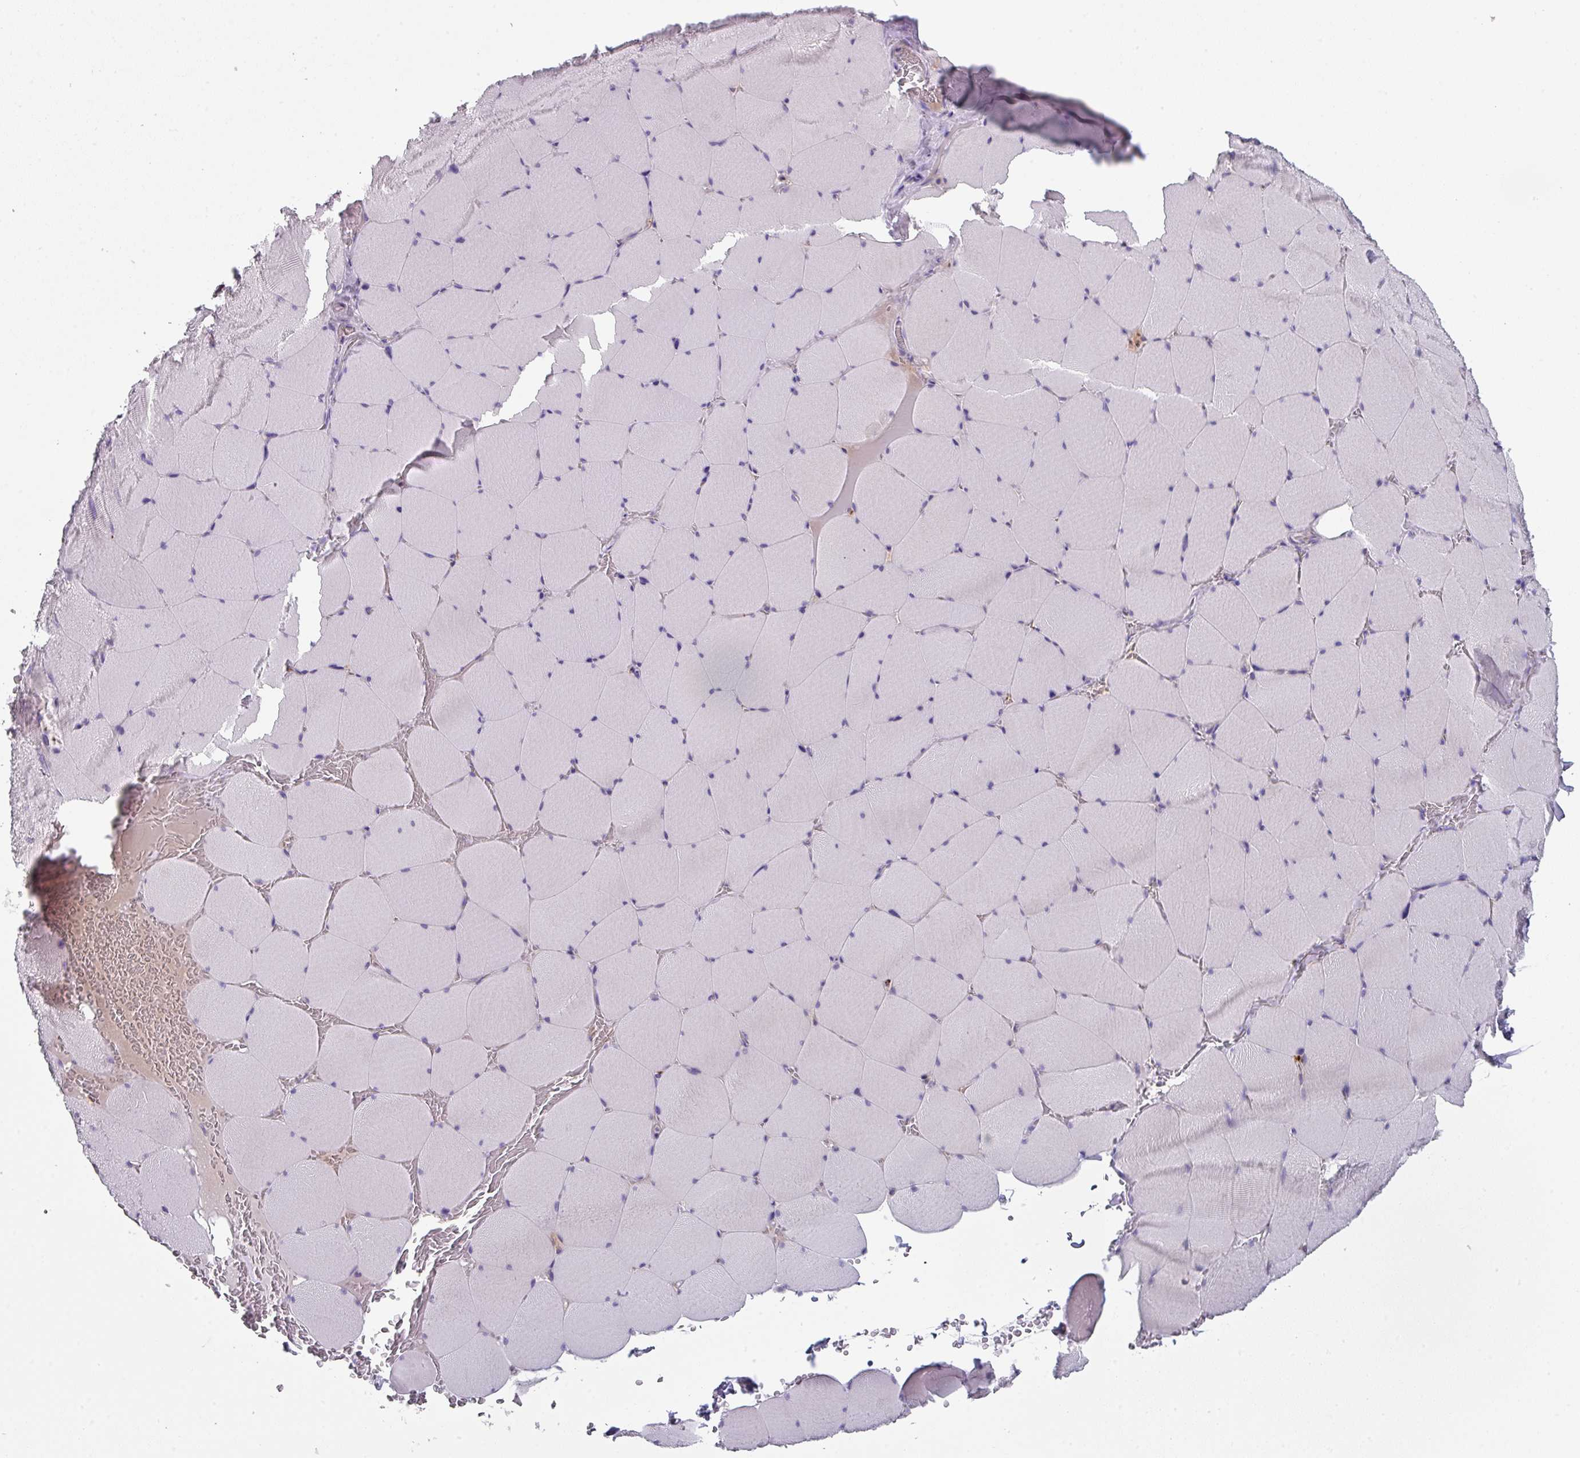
{"staining": {"intensity": "negative", "quantity": "none", "location": "none"}, "tissue": "skeletal muscle", "cell_type": "Myocytes", "image_type": "normal", "snomed": [{"axis": "morphology", "description": "Normal tissue, NOS"}, {"axis": "topography", "description": "Skeletal muscle"}, {"axis": "topography", "description": "Head-Neck"}], "caption": "This is a image of immunohistochemistry (IHC) staining of benign skeletal muscle, which shows no positivity in myocytes.", "gene": "DEFB115", "patient": {"sex": "male", "age": 66}}